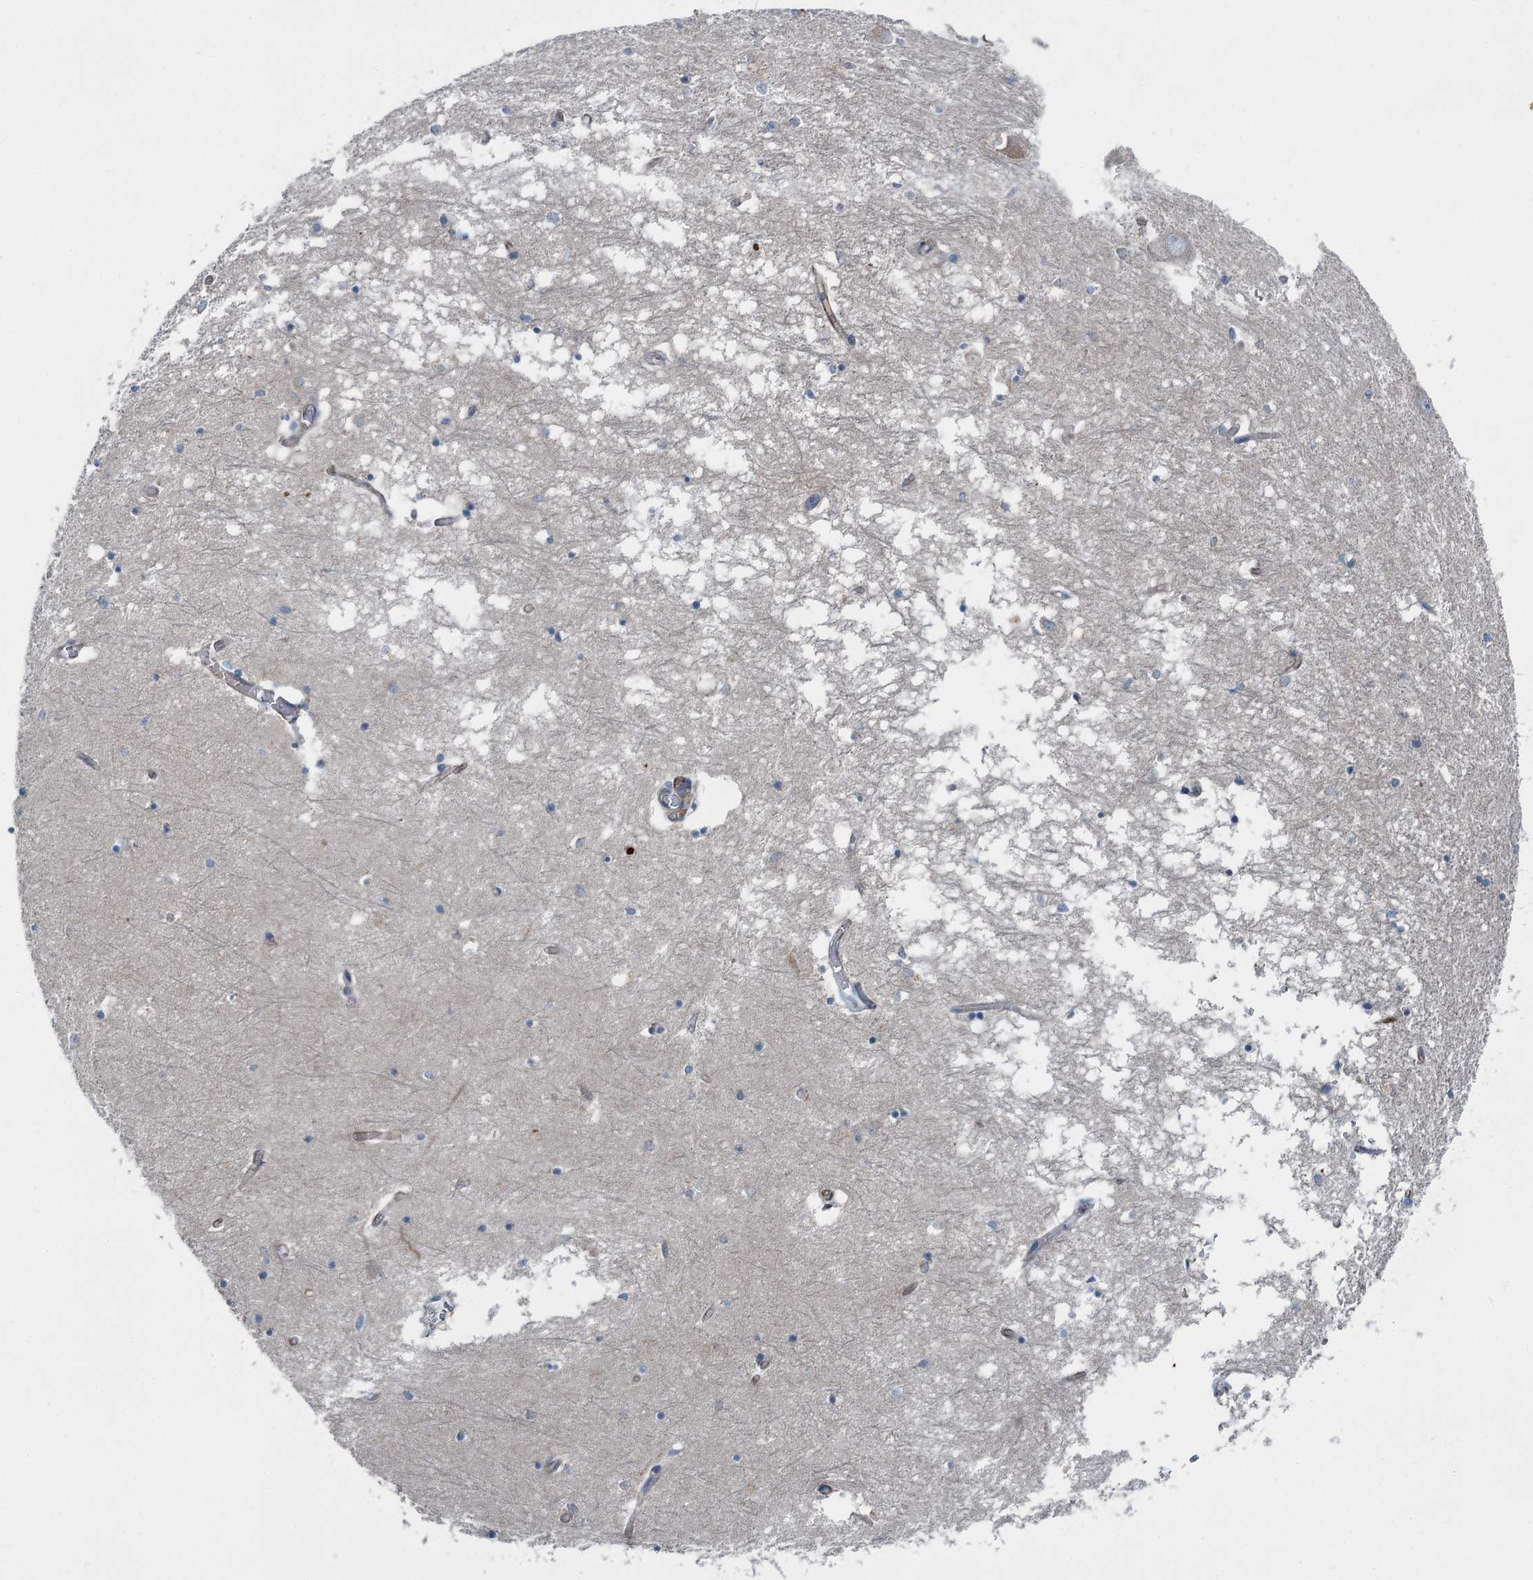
{"staining": {"intensity": "negative", "quantity": "none", "location": "none"}, "tissue": "hippocampus", "cell_type": "Glial cells", "image_type": "normal", "snomed": [{"axis": "morphology", "description": "Normal tissue, NOS"}, {"axis": "topography", "description": "Hippocampus"}], "caption": "Image shows no protein positivity in glial cells of benign hippocampus.", "gene": "AXL", "patient": {"sex": "male", "age": 70}}